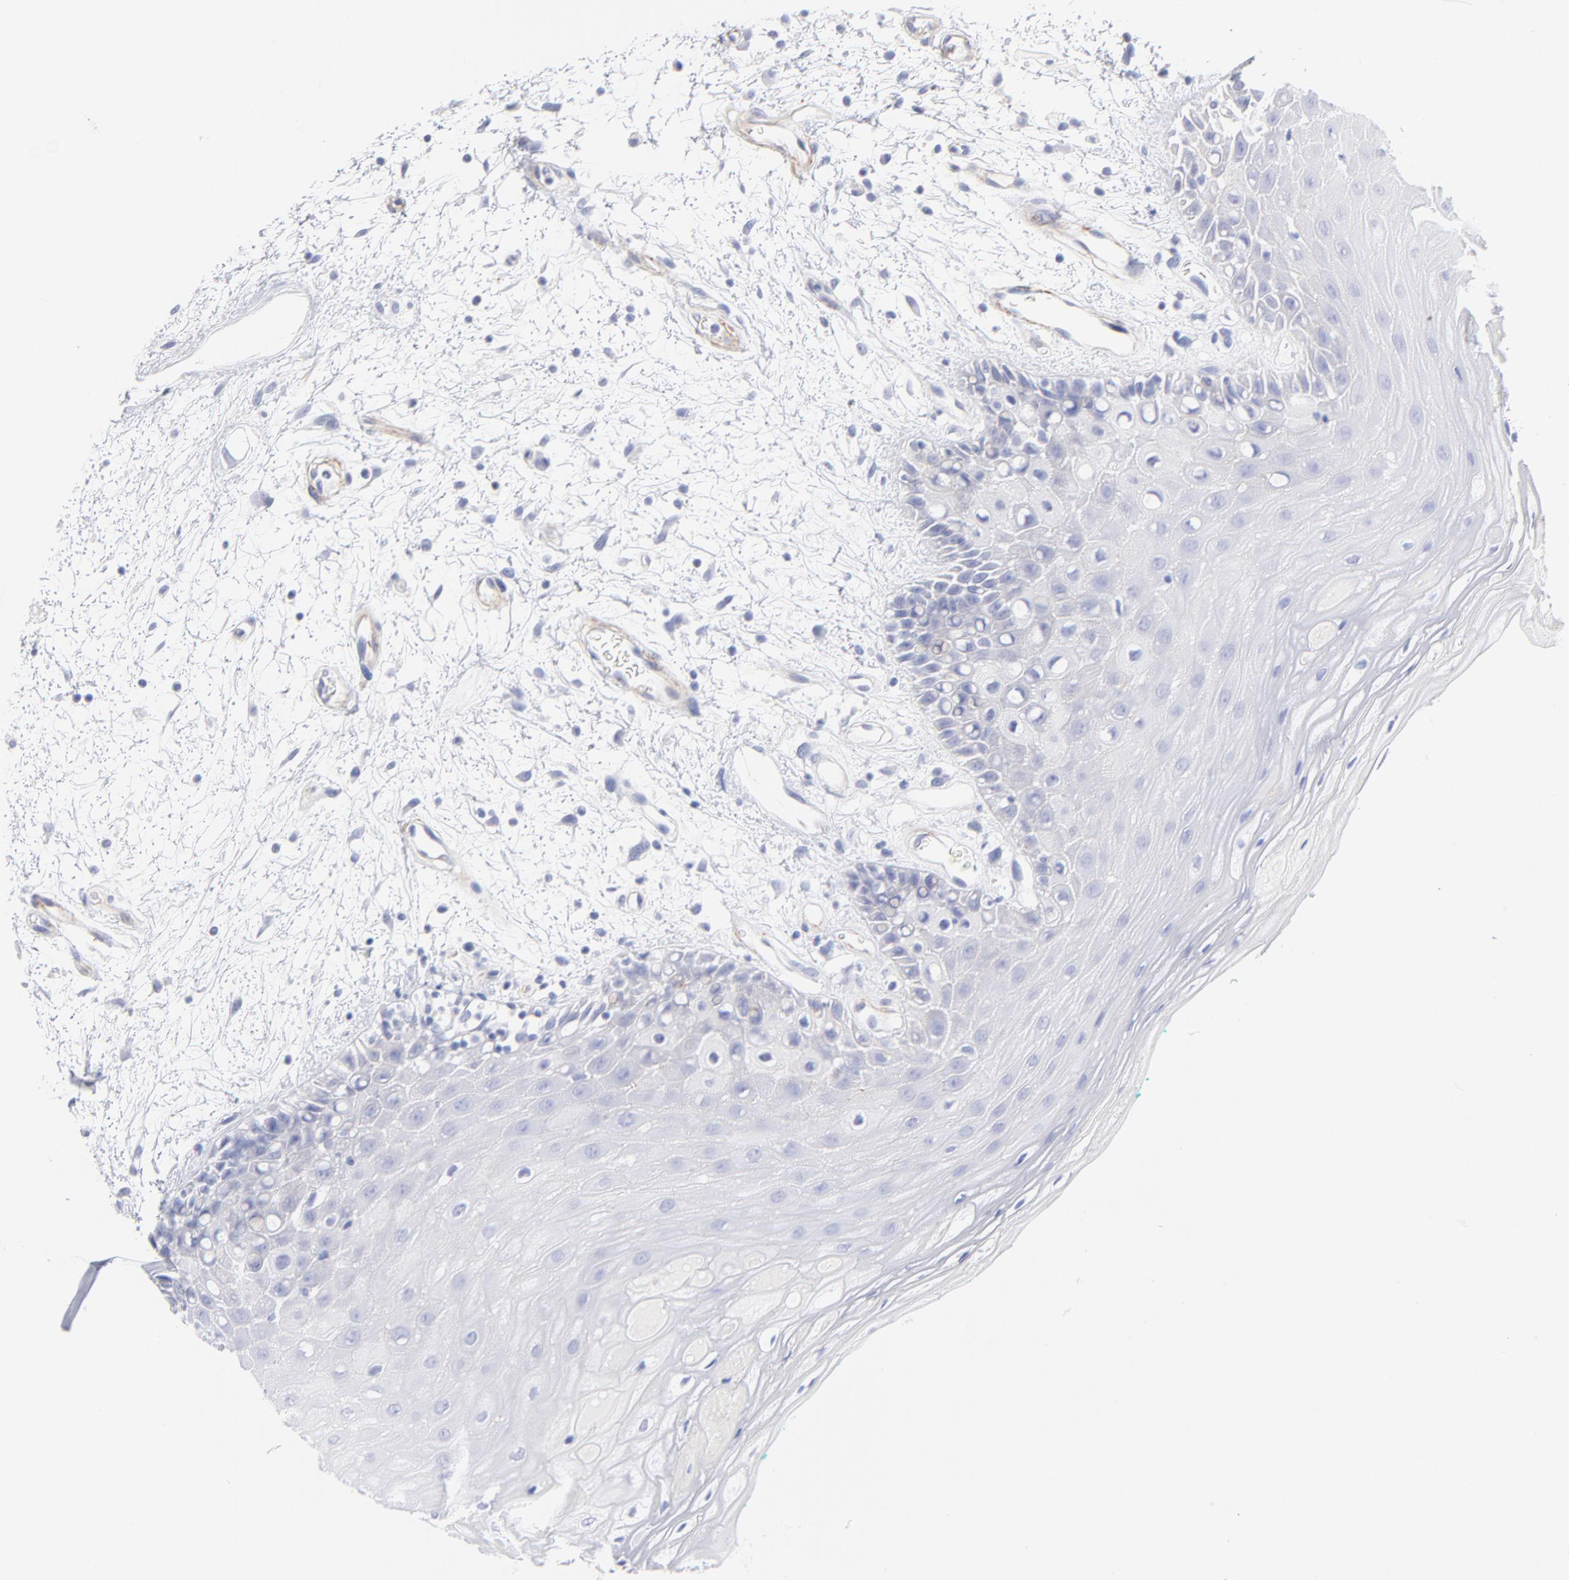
{"staining": {"intensity": "negative", "quantity": "none", "location": "none"}, "tissue": "oral mucosa", "cell_type": "Squamous epithelial cells", "image_type": "normal", "snomed": [{"axis": "morphology", "description": "Normal tissue, NOS"}, {"axis": "morphology", "description": "Squamous cell carcinoma, NOS"}, {"axis": "topography", "description": "Skeletal muscle"}, {"axis": "topography", "description": "Oral tissue"}, {"axis": "topography", "description": "Head-Neck"}], "caption": "The IHC histopathology image has no significant staining in squamous epithelial cells of oral mucosa.", "gene": "ACTA2", "patient": {"sex": "female", "age": 84}}